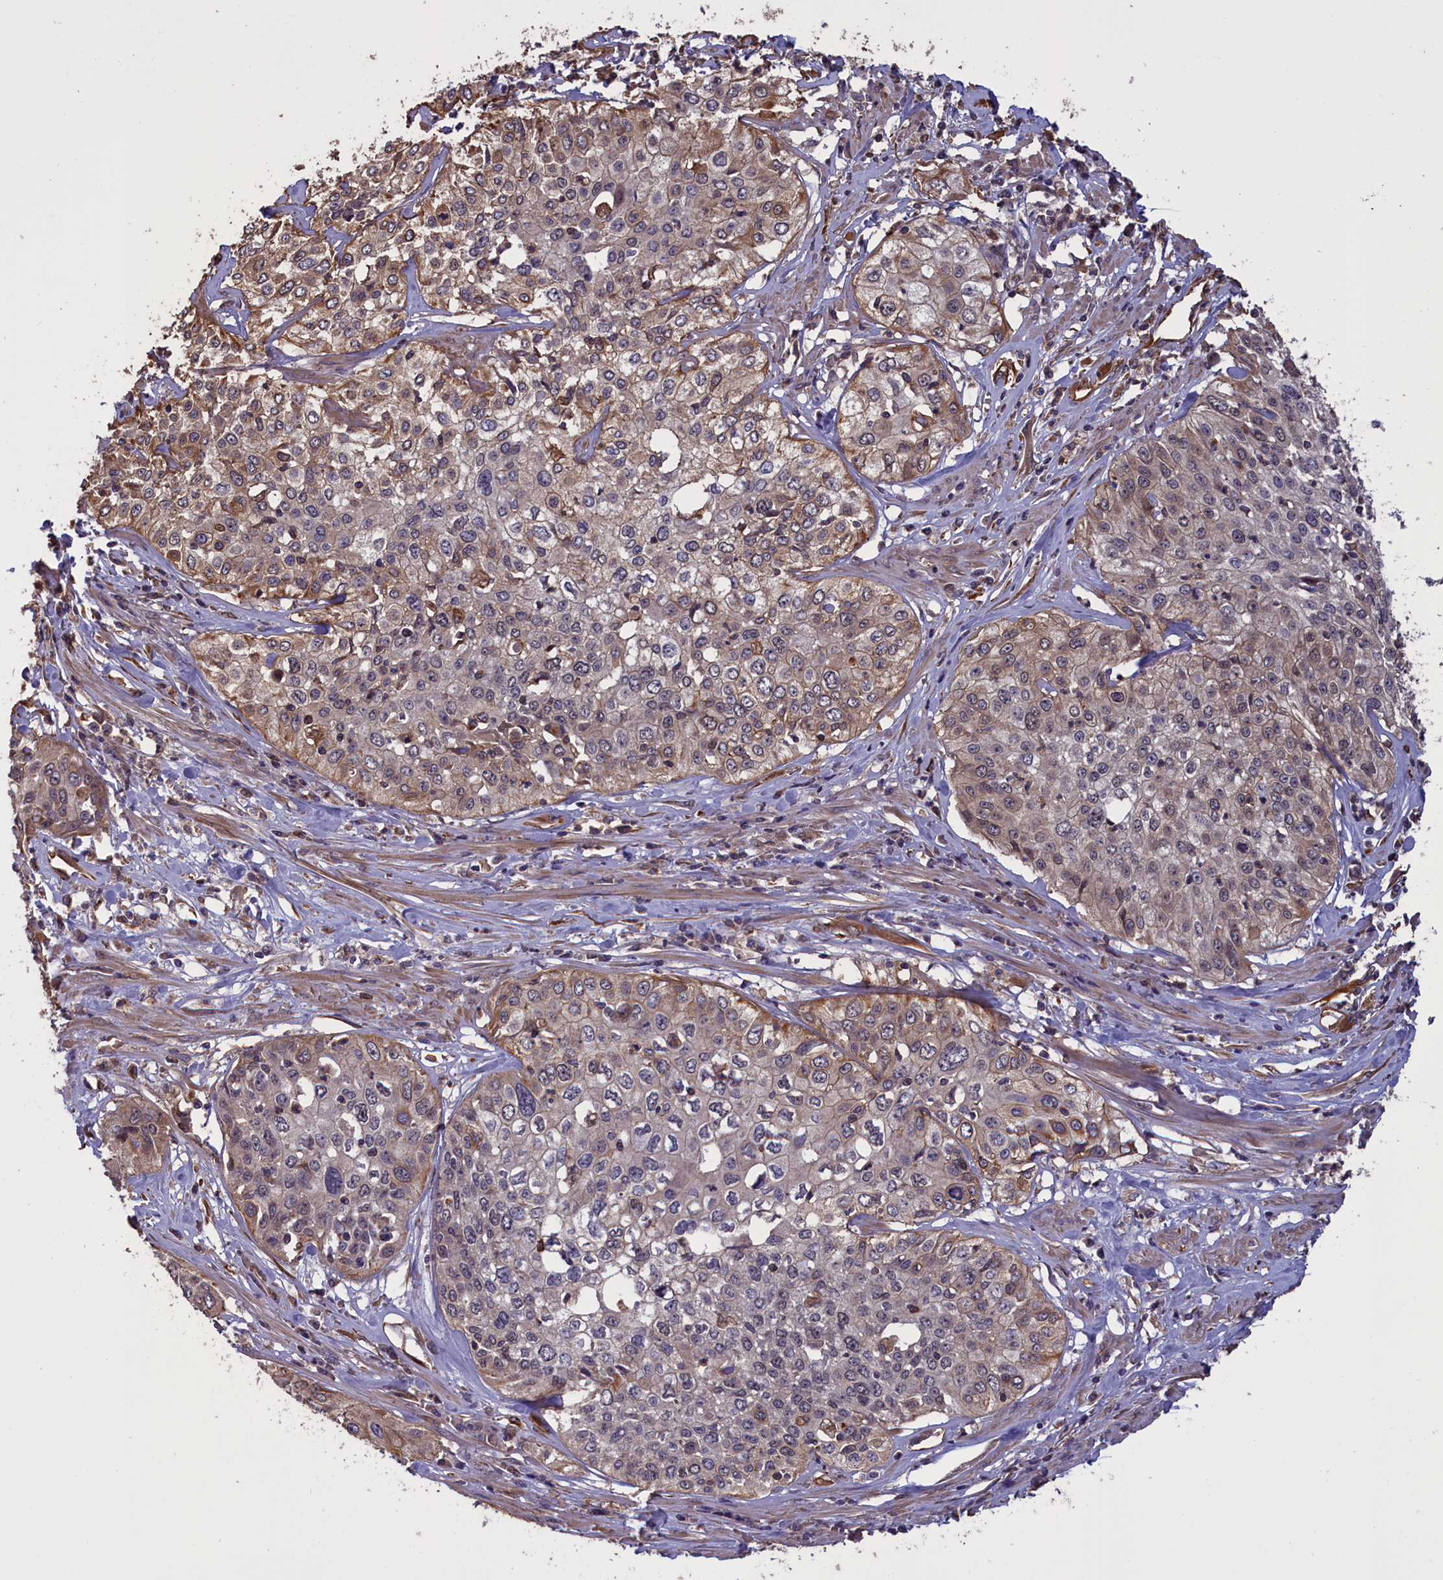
{"staining": {"intensity": "weak", "quantity": "<25%", "location": "cytoplasmic/membranous,nuclear"}, "tissue": "cervical cancer", "cell_type": "Tumor cells", "image_type": "cancer", "snomed": [{"axis": "morphology", "description": "Squamous cell carcinoma, NOS"}, {"axis": "topography", "description": "Cervix"}], "caption": "Cervical cancer was stained to show a protein in brown. There is no significant positivity in tumor cells.", "gene": "DAPK3", "patient": {"sex": "female", "age": 31}}